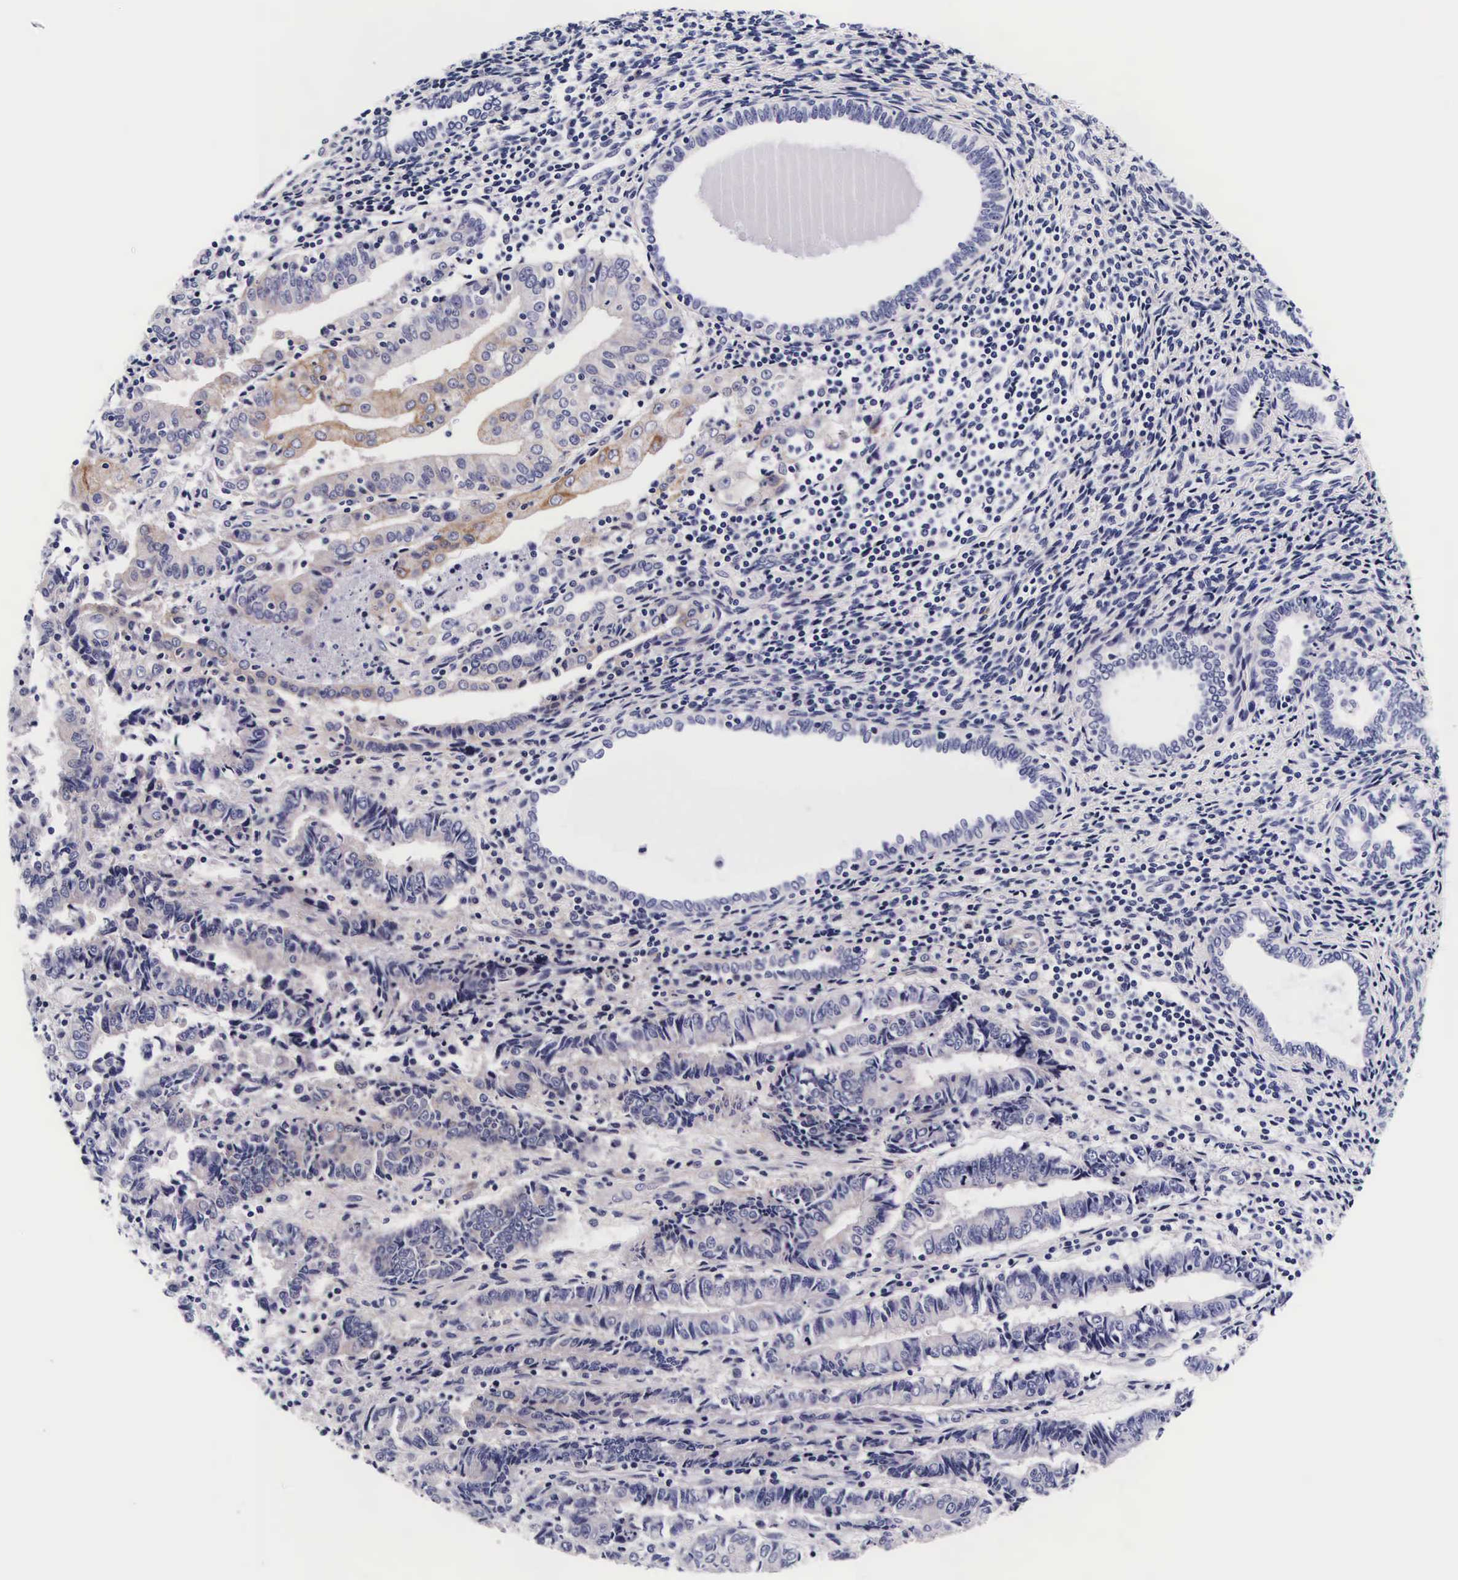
{"staining": {"intensity": "negative", "quantity": "none", "location": "none"}, "tissue": "endometrial cancer", "cell_type": "Tumor cells", "image_type": "cancer", "snomed": [{"axis": "morphology", "description": "Adenocarcinoma, NOS"}, {"axis": "topography", "description": "Endometrium"}], "caption": "The photomicrograph exhibits no significant staining in tumor cells of adenocarcinoma (endometrial).", "gene": "UPRT", "patient": {"sex": "female", "age": 75}}